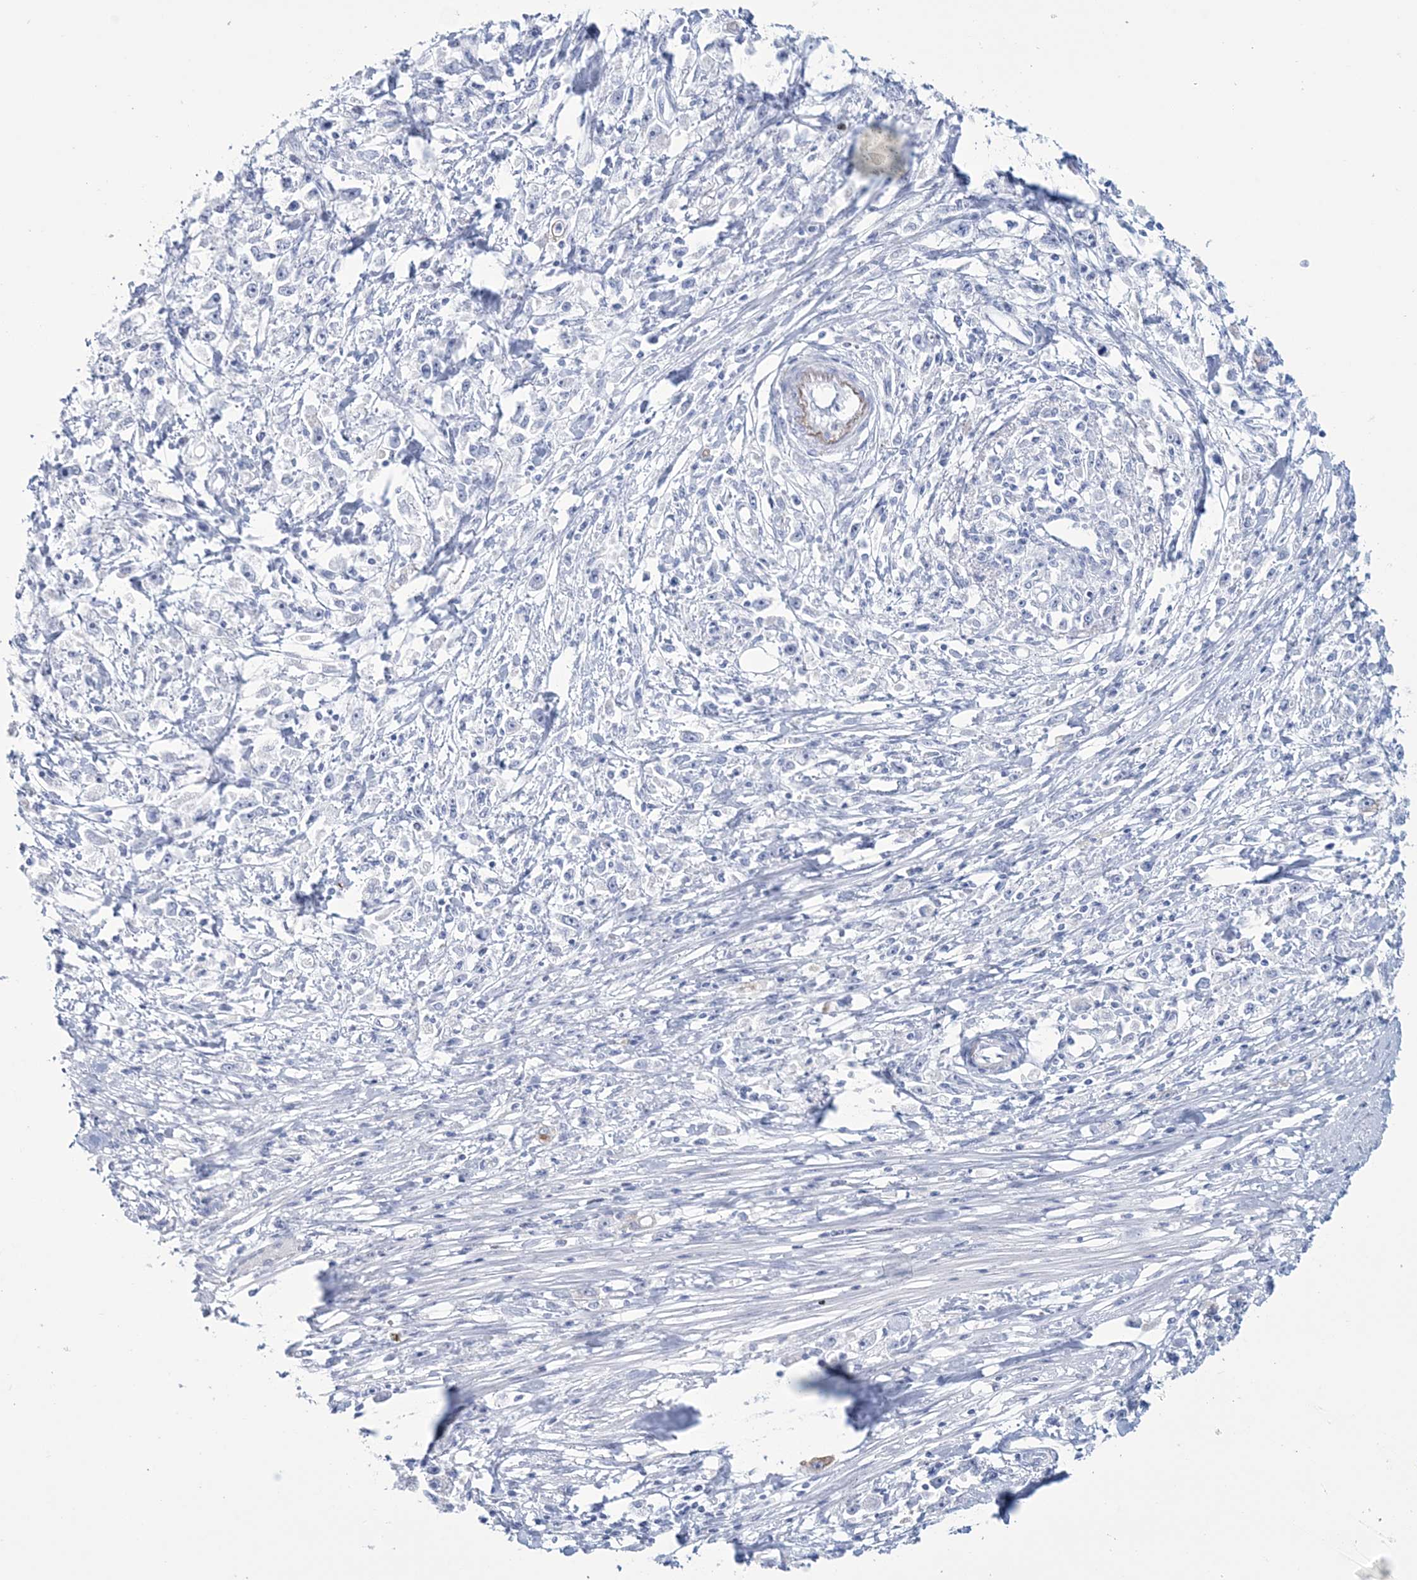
{"staining": {"intensity": "negative", "quantity": "none", "location": "none"}, "tissue": "stomach cancer", "cell_type": "Tumor cells", "image_type": "cancer", "snomed": [{"axis": "morphology", "description": "Adenocarcinoma, NOS"}, {"axis": "topography", "description": "Stomach"}], "caption": "Human stomach adenocarcinoma stained for a protein using immunohistochemistry demonstrates no staining in tumor cells.", "gene": "DPCD", "patient": {"sex": "female", "age": 59}}